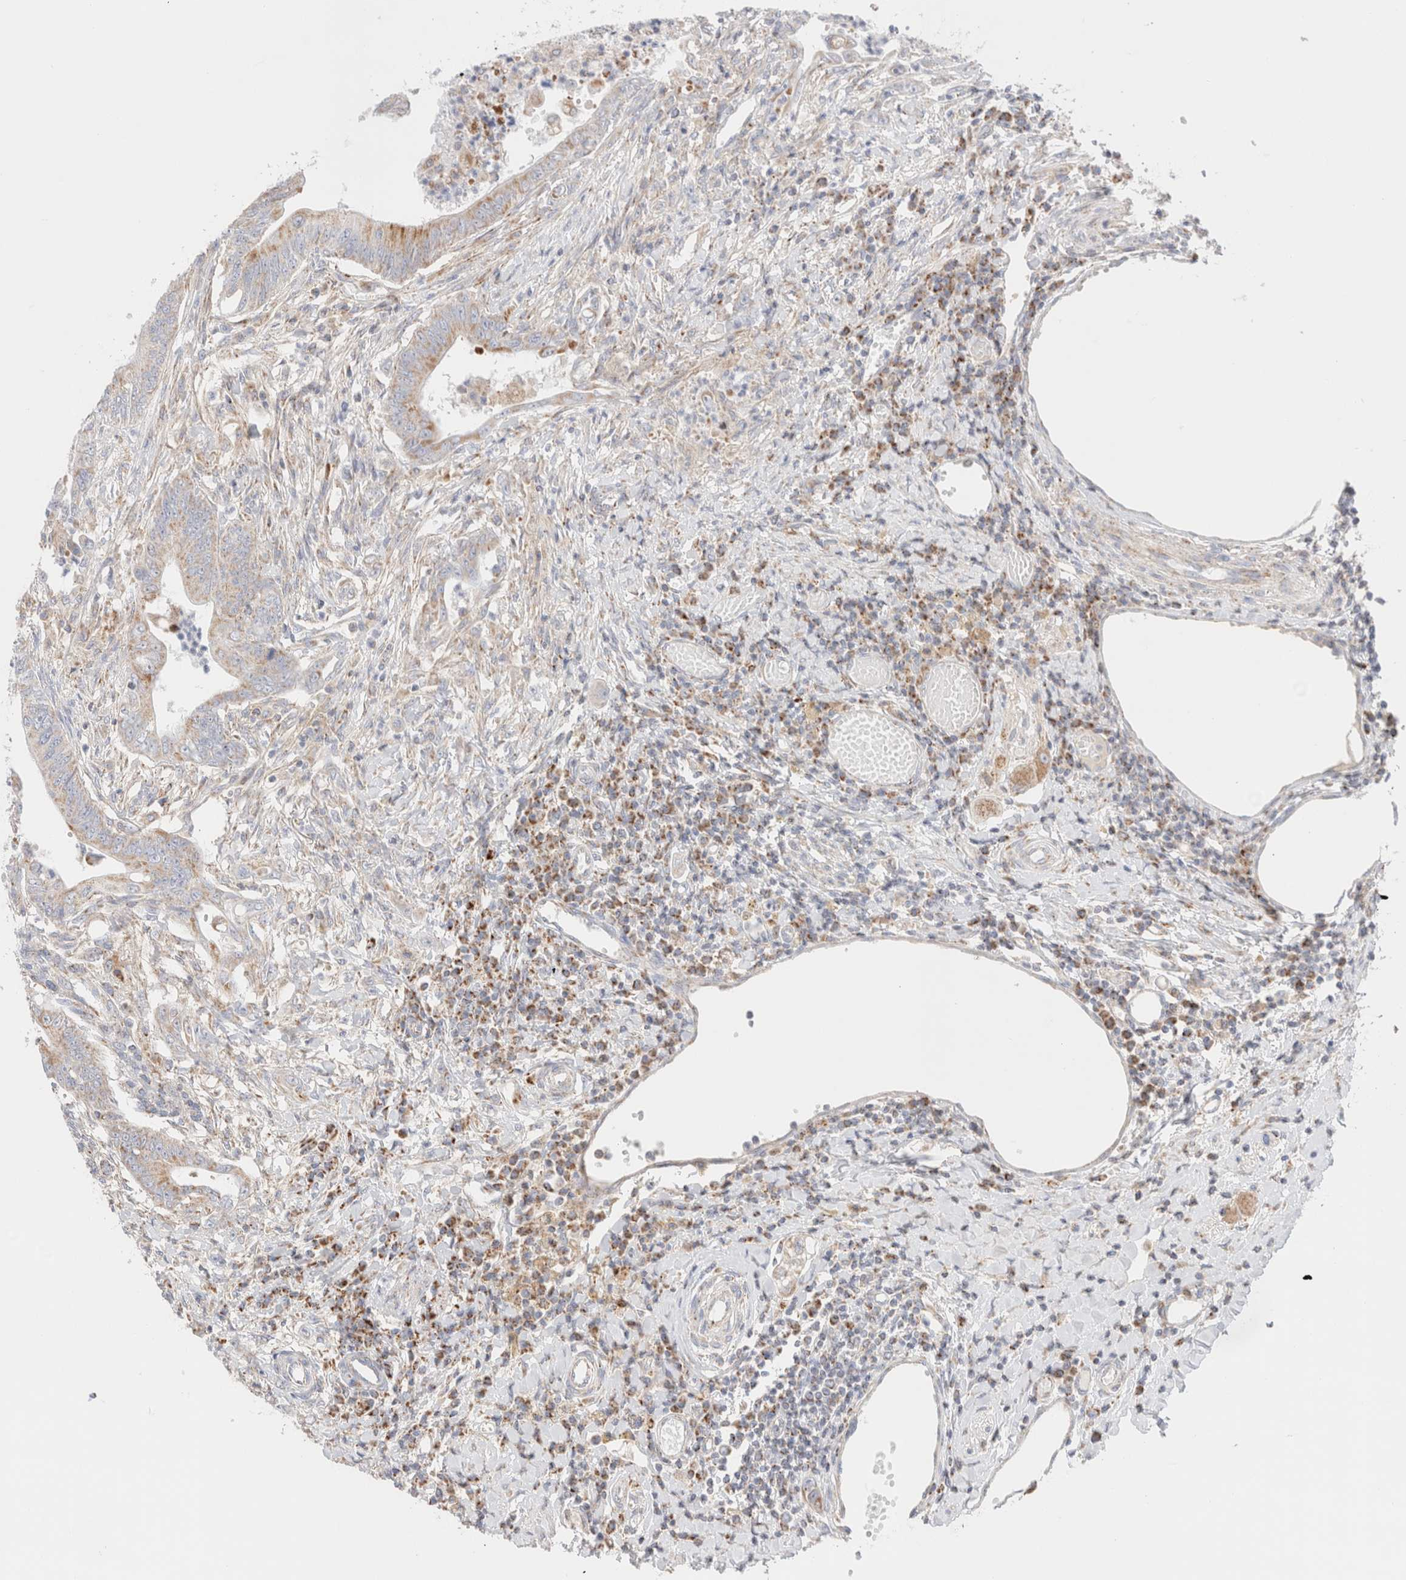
{"staining": {"intensity": "weak", "quantity": ">75%", "location": "cytoplasmic/membranous"}, "tissue": "colorectal cancer", "cell_type": "Tumor cells", "image_type": "cancer", "snomed": [{"axis": "morphology", "description": "Adenoma, NOS"}, {"axis": "morphology", "description": "Adenocarcinoma, NOS"}, {"axis": "topography", "description": "Colon"}], "caption": "This is a photomicrograph of immunohistochemistry (IHC) staining of colorectal adenoma, which shows weak expression in the cytoplasmic/membranous of tumor cells.", "gene": "ATP6V1C1", "patient": {"sex": "male", "age": 79}}